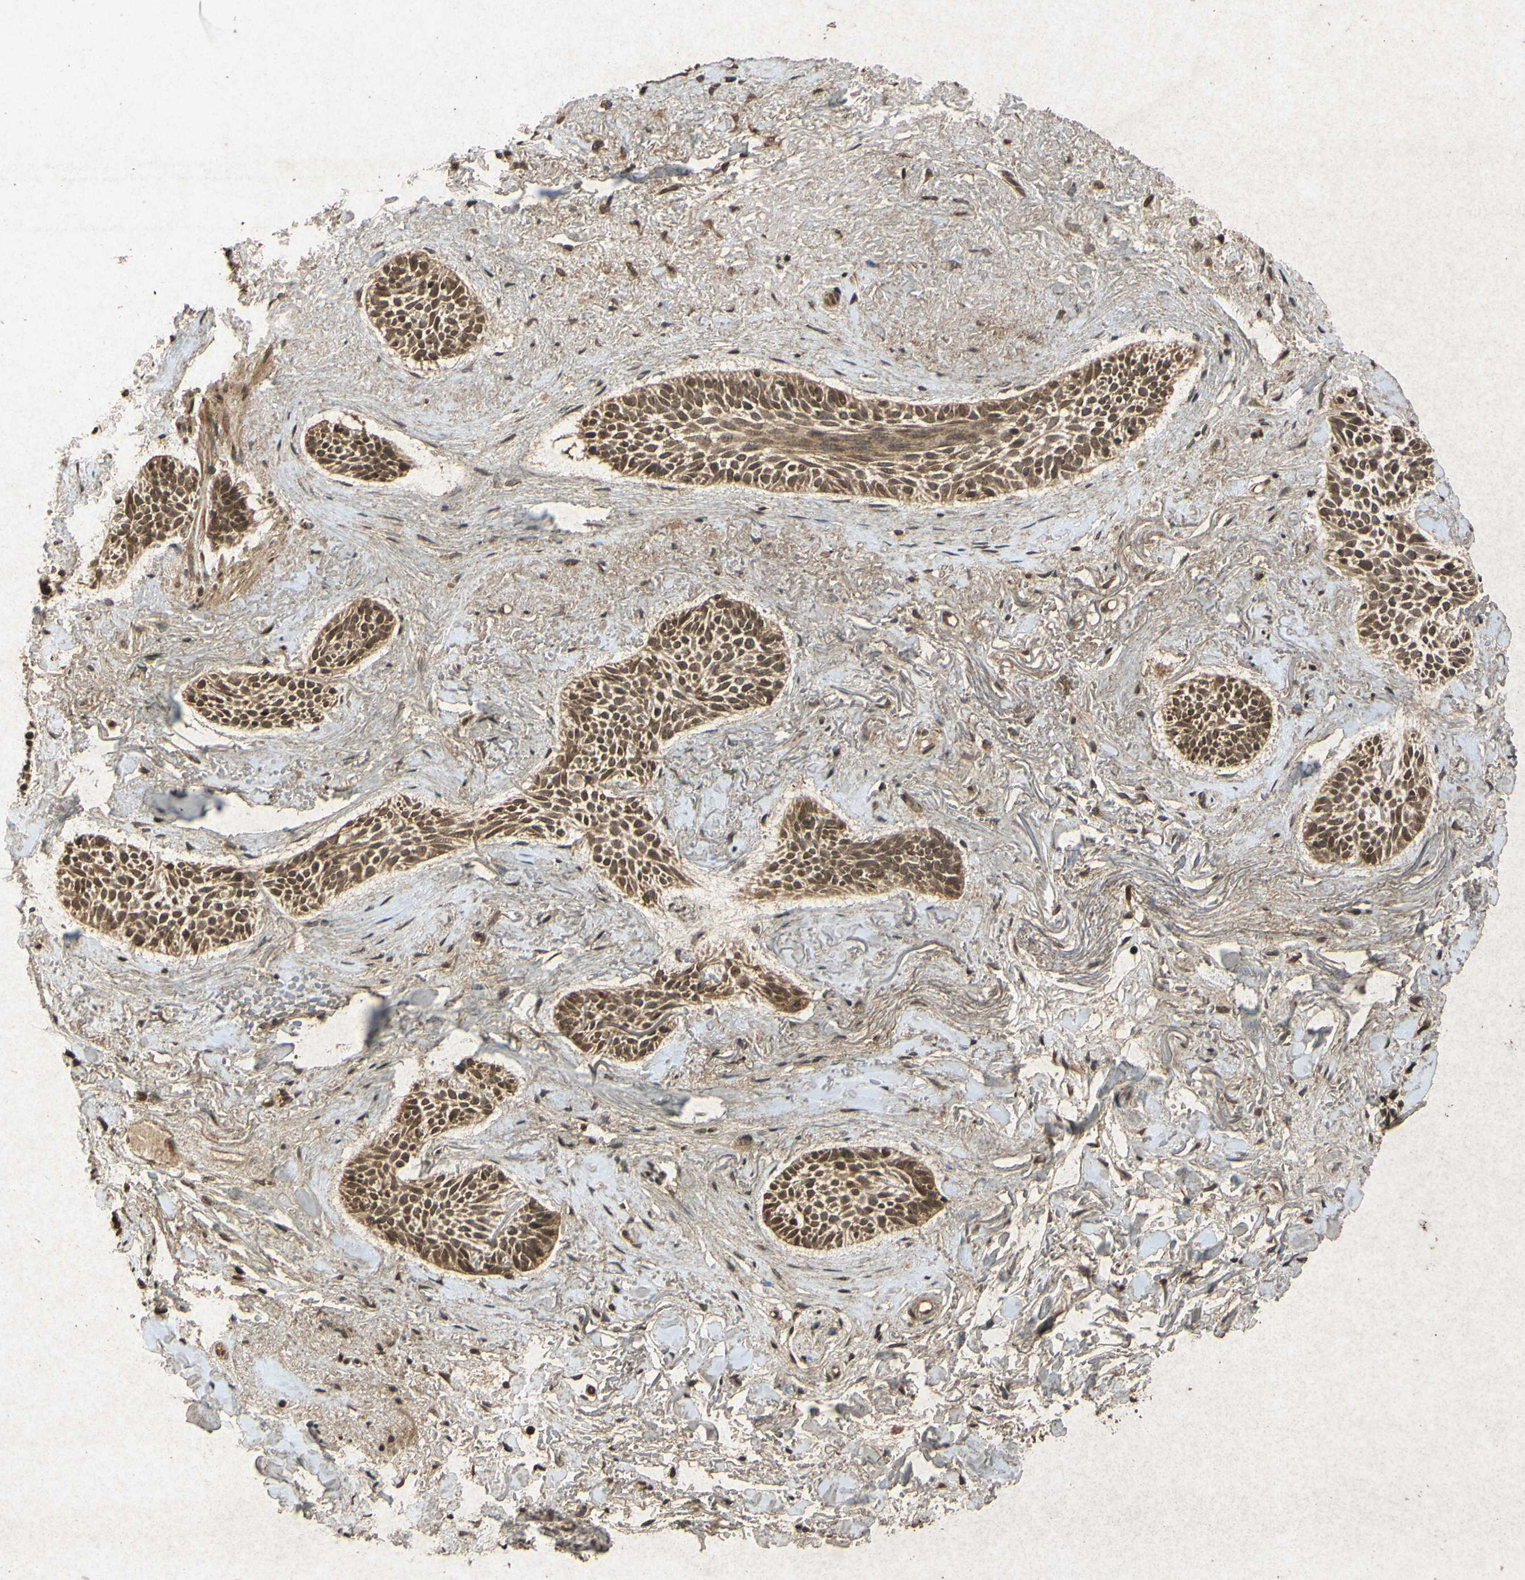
{"staining": {"intensity": "moderate", "quantity": ">75%", "location": "cytoplasmic/membranous,nuclear"}, "tissue": "skin cancer", "cell_type": "Tumor cells", "image_type": "cancer", "snomed": [{"axis": "morphology", "description": "Normal tissue, NOS"}, {"axis": "morphology", "description": "Basal cell carcinoma"}, {"axis": "topography", "description": "Skin"}], "caption": "Protein expression analysis of human basal cell carcinoma (skin) reveals moderate cytoplasmic/membranous and nuclear positivity in approximately >75% of tumor cells.", "gene": "ATP6V1H", "patient": {"sex": "female", "age": 84}}